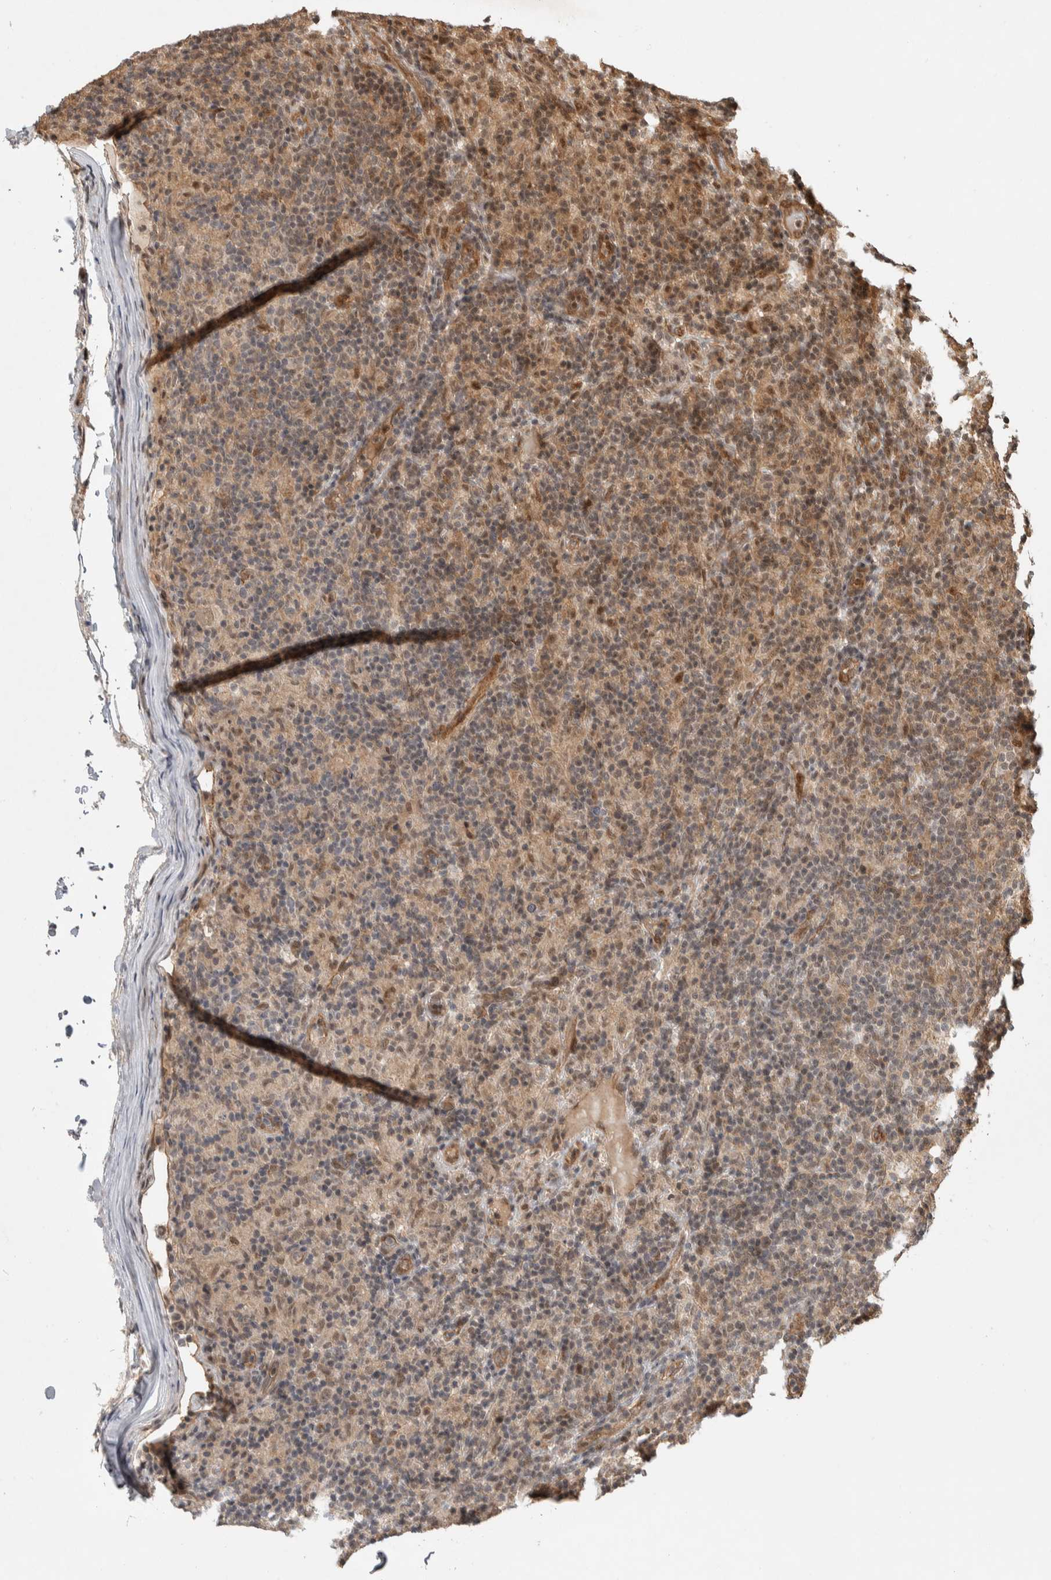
{"staining": {"intensity": "moderate", "quantity": "25%-75%", "location": "nuclear"}, "tissue": "lymphoma", "cell_type": "Tumor cells", "image_type": "cancer", "snomed": [{"axis": "morphology", "description": "Hodgkin's disease, NOS"}, {"axis": "topography", "description": "Lymph node"}], "caption": "About 25%-75% of tumor cells in human lymphoma display moderate nuclear protein positivity as visualized by brown immunohistochemical staining.", "gene": "TOR1B", "patient": {"sex": "male", "age": 70}}